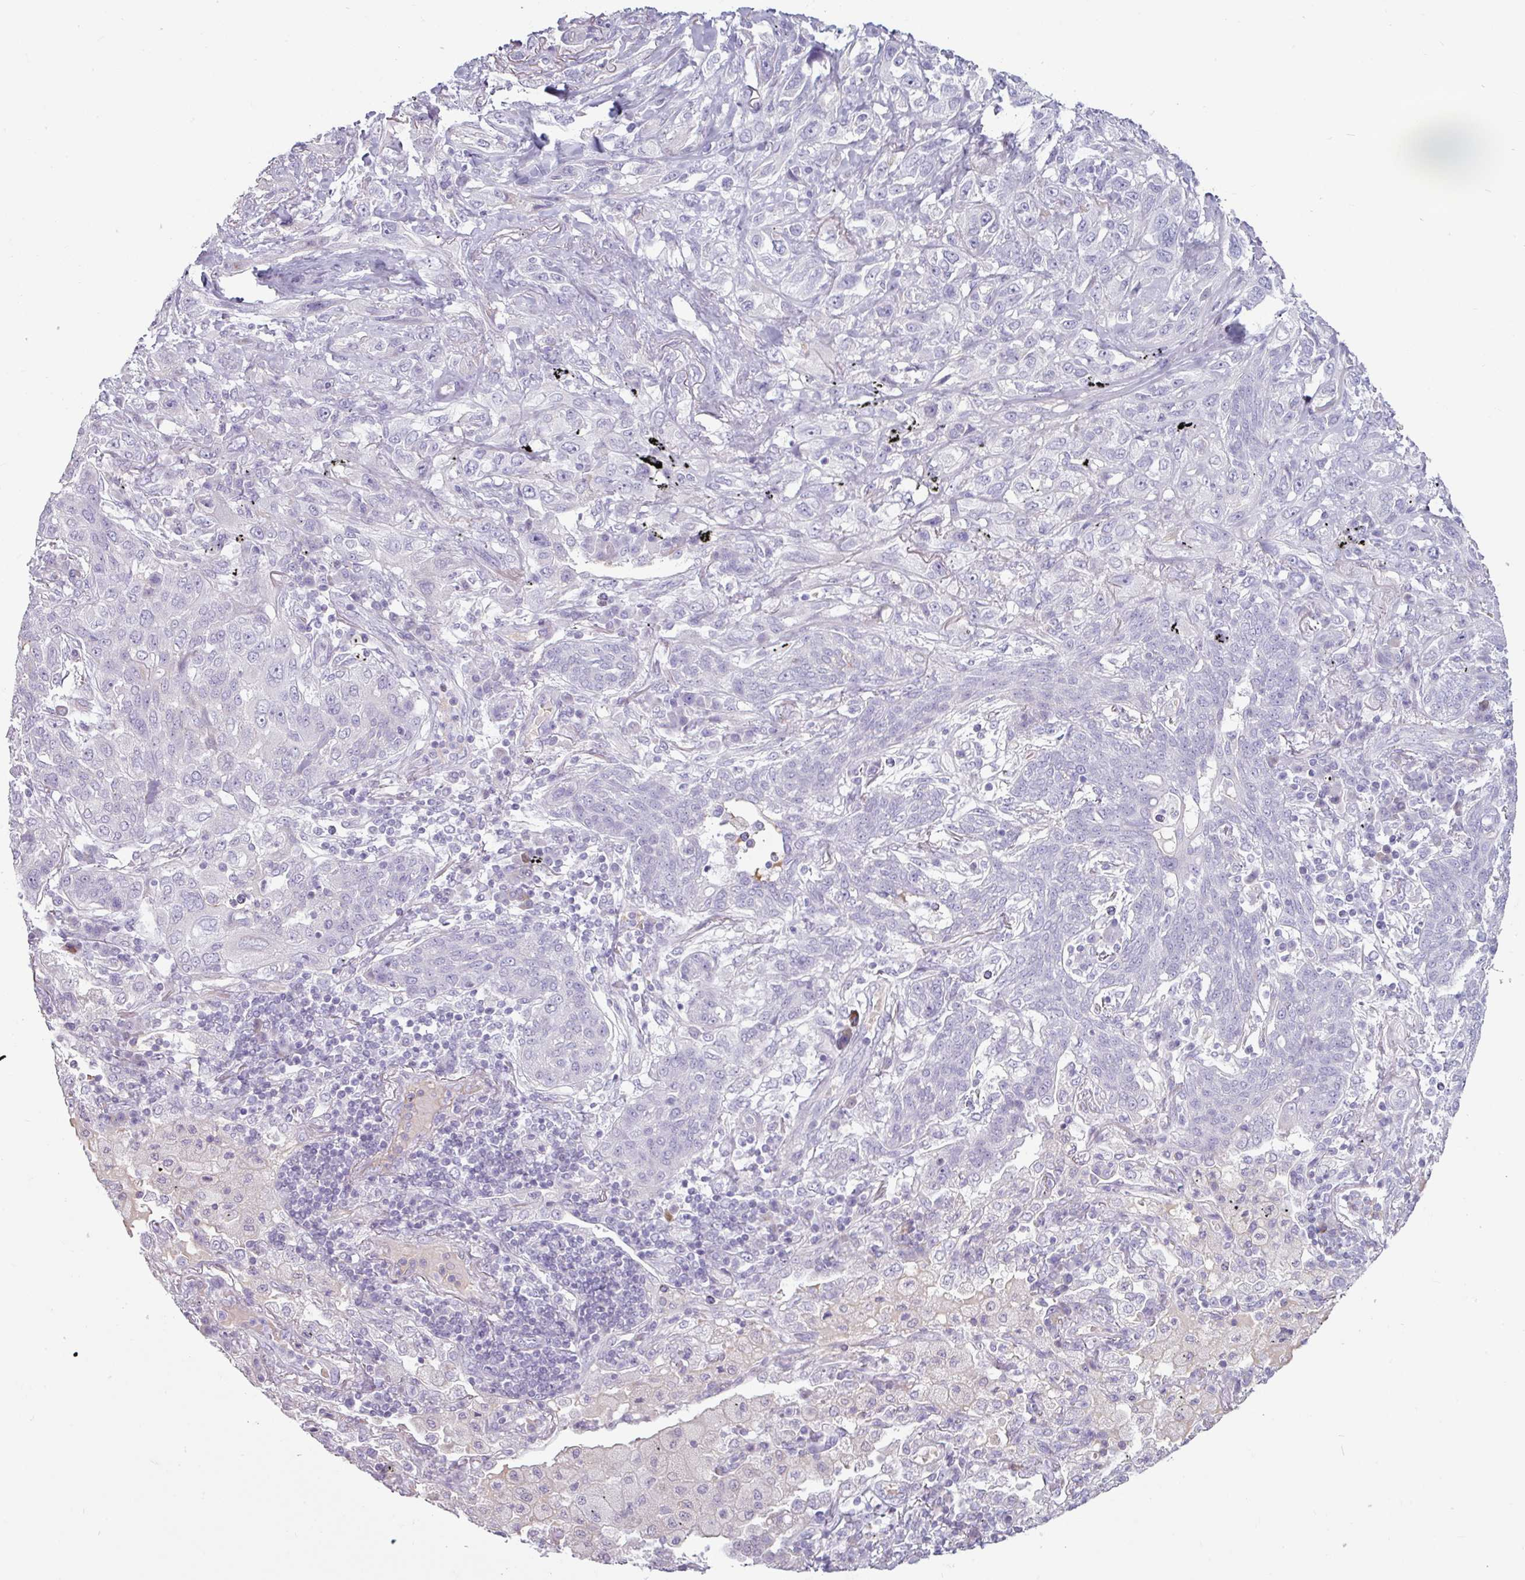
{"staining": {"intensity": "negative", "quantity": "none", "location": "none"}, "tissue": "lung cancer", "cell_type": "Tumor cells", "image_type": "cancer", "snomed": [{"axis": "morphology", "description": "Squamous cell carcinoma, NOS"}, {"axis": "topography", "description": "Lung"}], "caption": "Immunohistochemistry (IHC) image of lung cancer stained for a protein (brown), which displays no staining in tumor cells.", "gene": "CLCA1", "patient": {"sex": "female", "age": 70}}